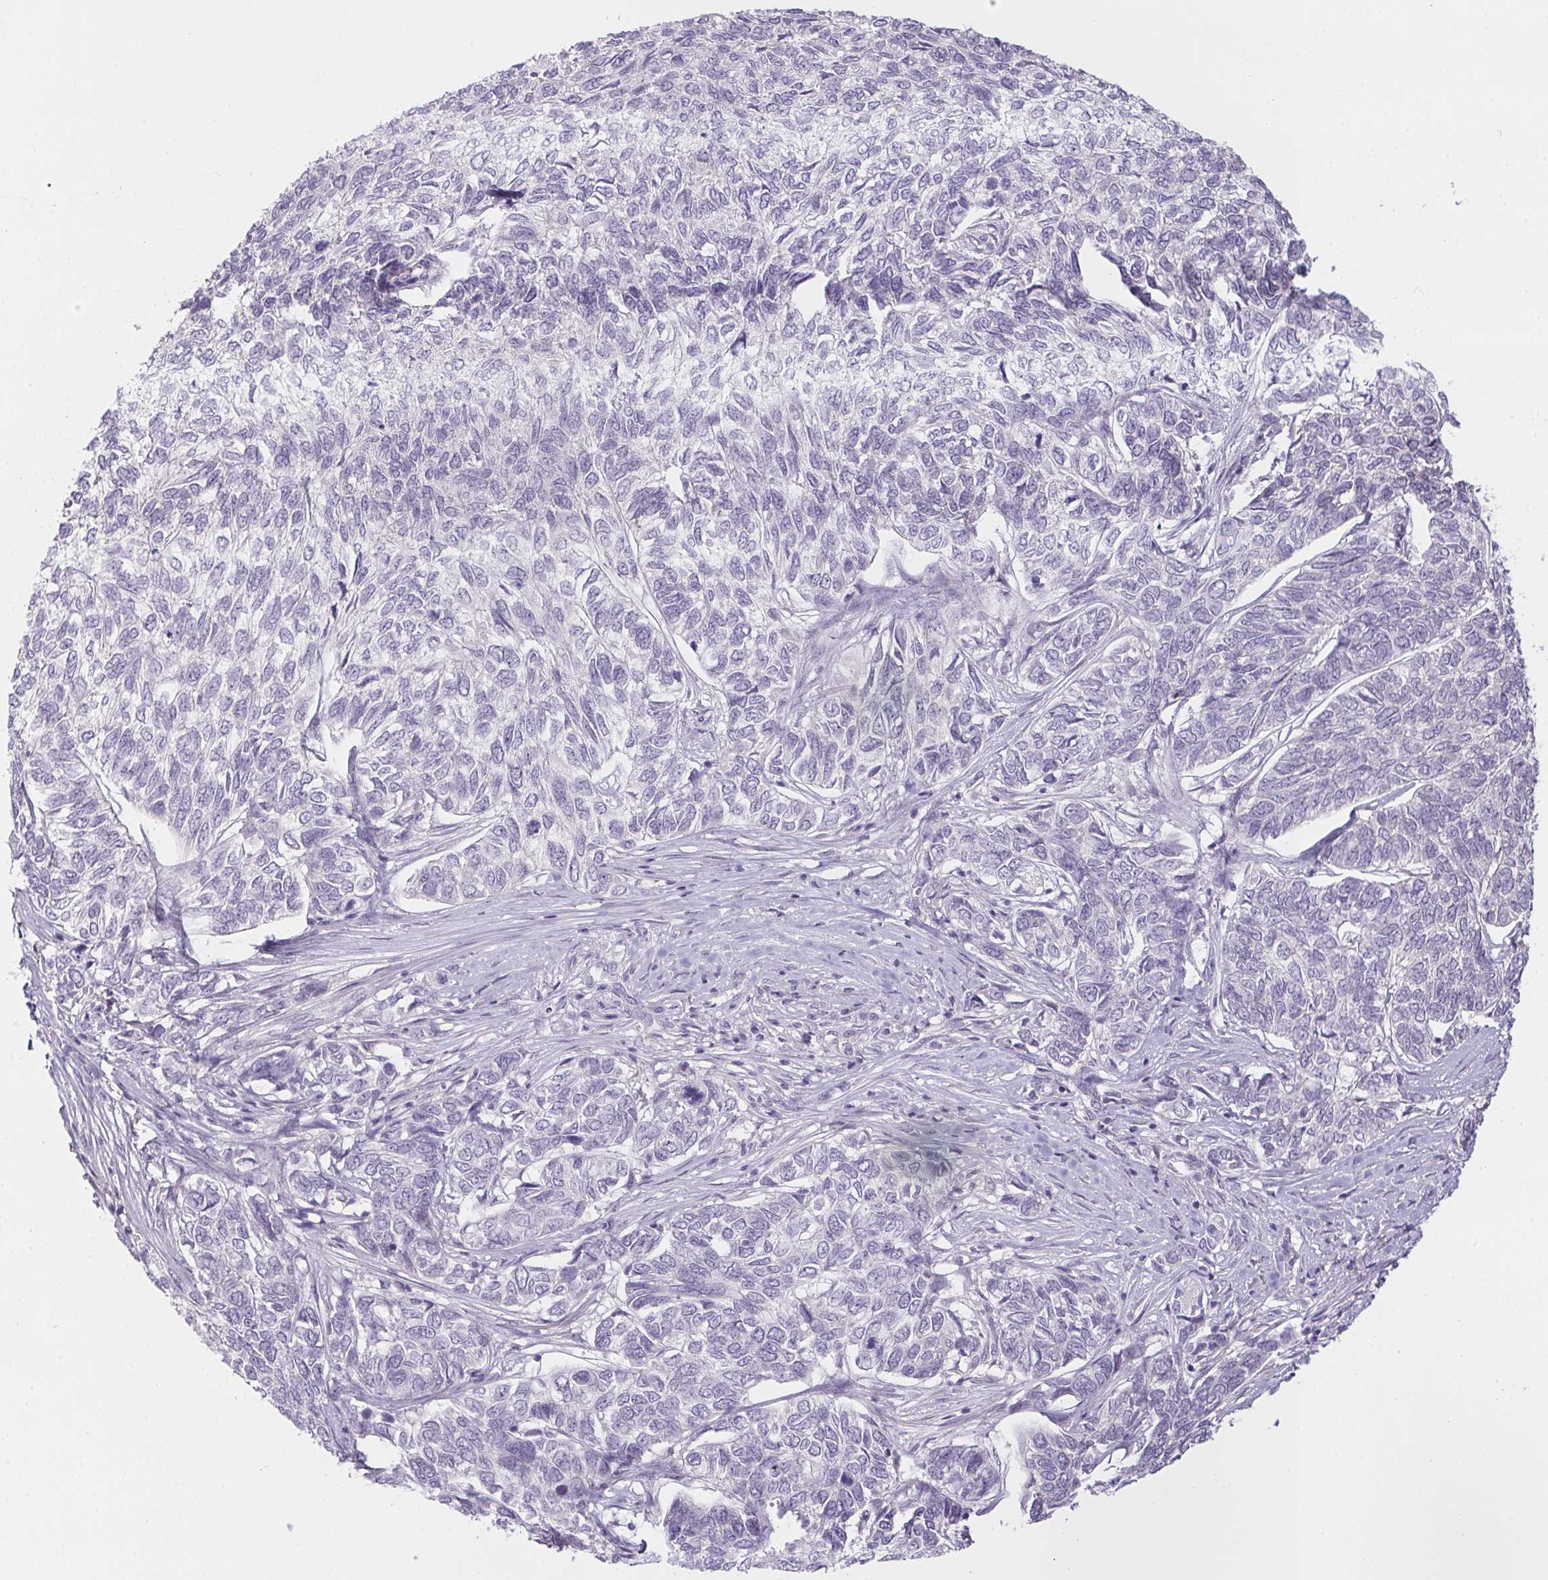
{"staining": {"intensity": "negative", "quantity": "none", "location": "none"}, "tissue": "skin cancer", "cell_type": "Tumor cells", "image_type": "cancer", "snomed": [{"axis": "morphology", "description": "Basal cell carcinoma"}, {"axis": "topography", "description": "Skin"}], "caption": "Immunohistochemistry micrograph of skin cancer (basal cell carcinoma) stained for a protein (brown), which exhibits no expression in tumor cells.", "gene": "CTCFL", "patient": {"sex": "female", "age": 65}}